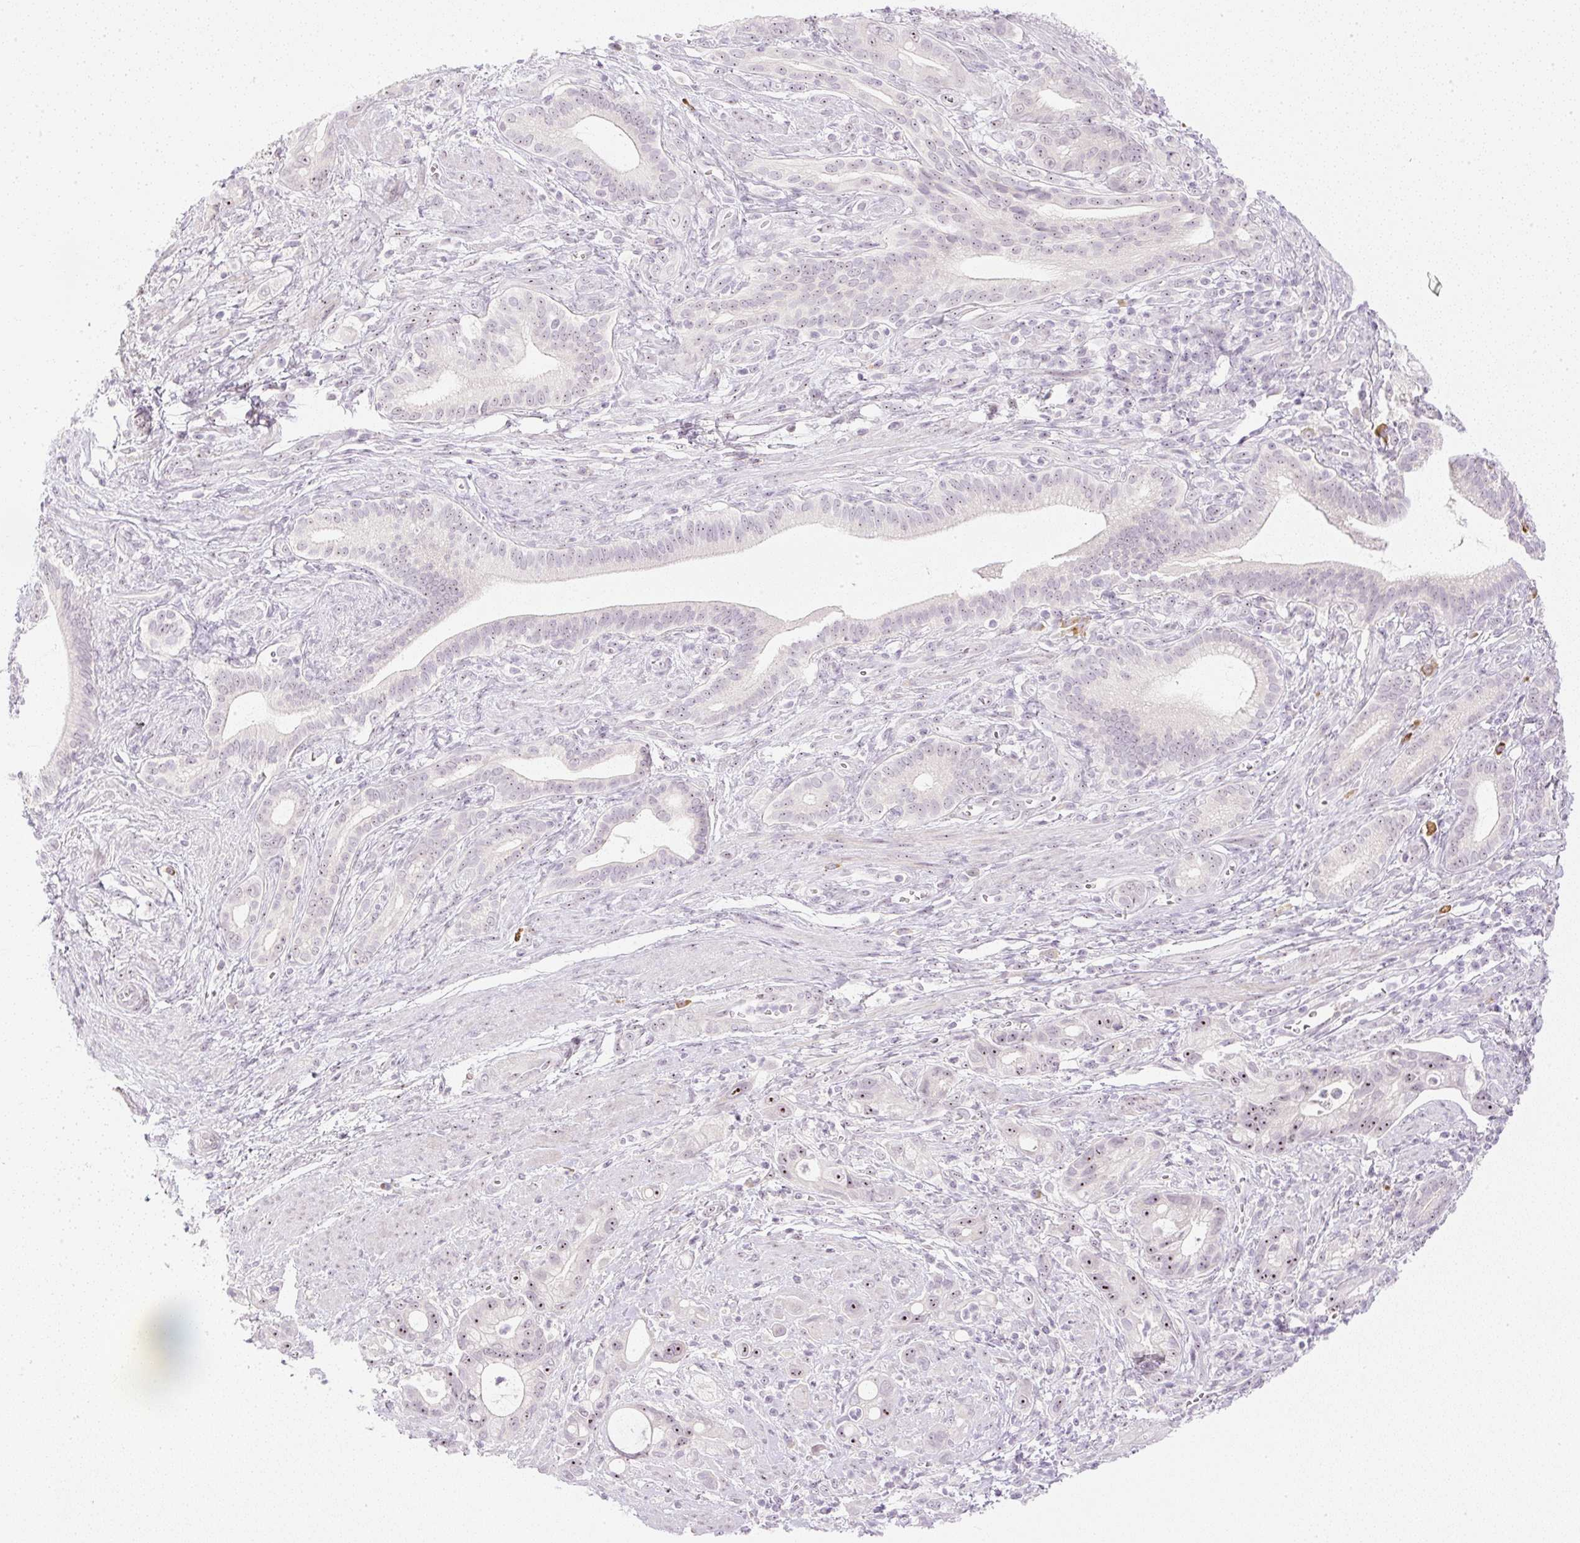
{"staining": {"intensity": "moderate", "quantity": "25%-75%", "location": "nuclear"}, "tissue": "pancreatic cancer", "cell_type": "Tumor cells", "image_type": "cancer", "snomed": [{"axis": "morphology", "description": "Adenocarcinoma, NOS"}, {"axis": "topography", "description": "Pancreas"}], "caption": "This micrograph exhibits adenocarcinoma (pancreatic) stained with immunohistochemistry to label a protein in brown. The nuclear of tumor cells show moderate positivity for the protein. Nuclei are counter-stained blue.", "gene": "AAR2", "patient": {"sex": "male", "age": 68}}